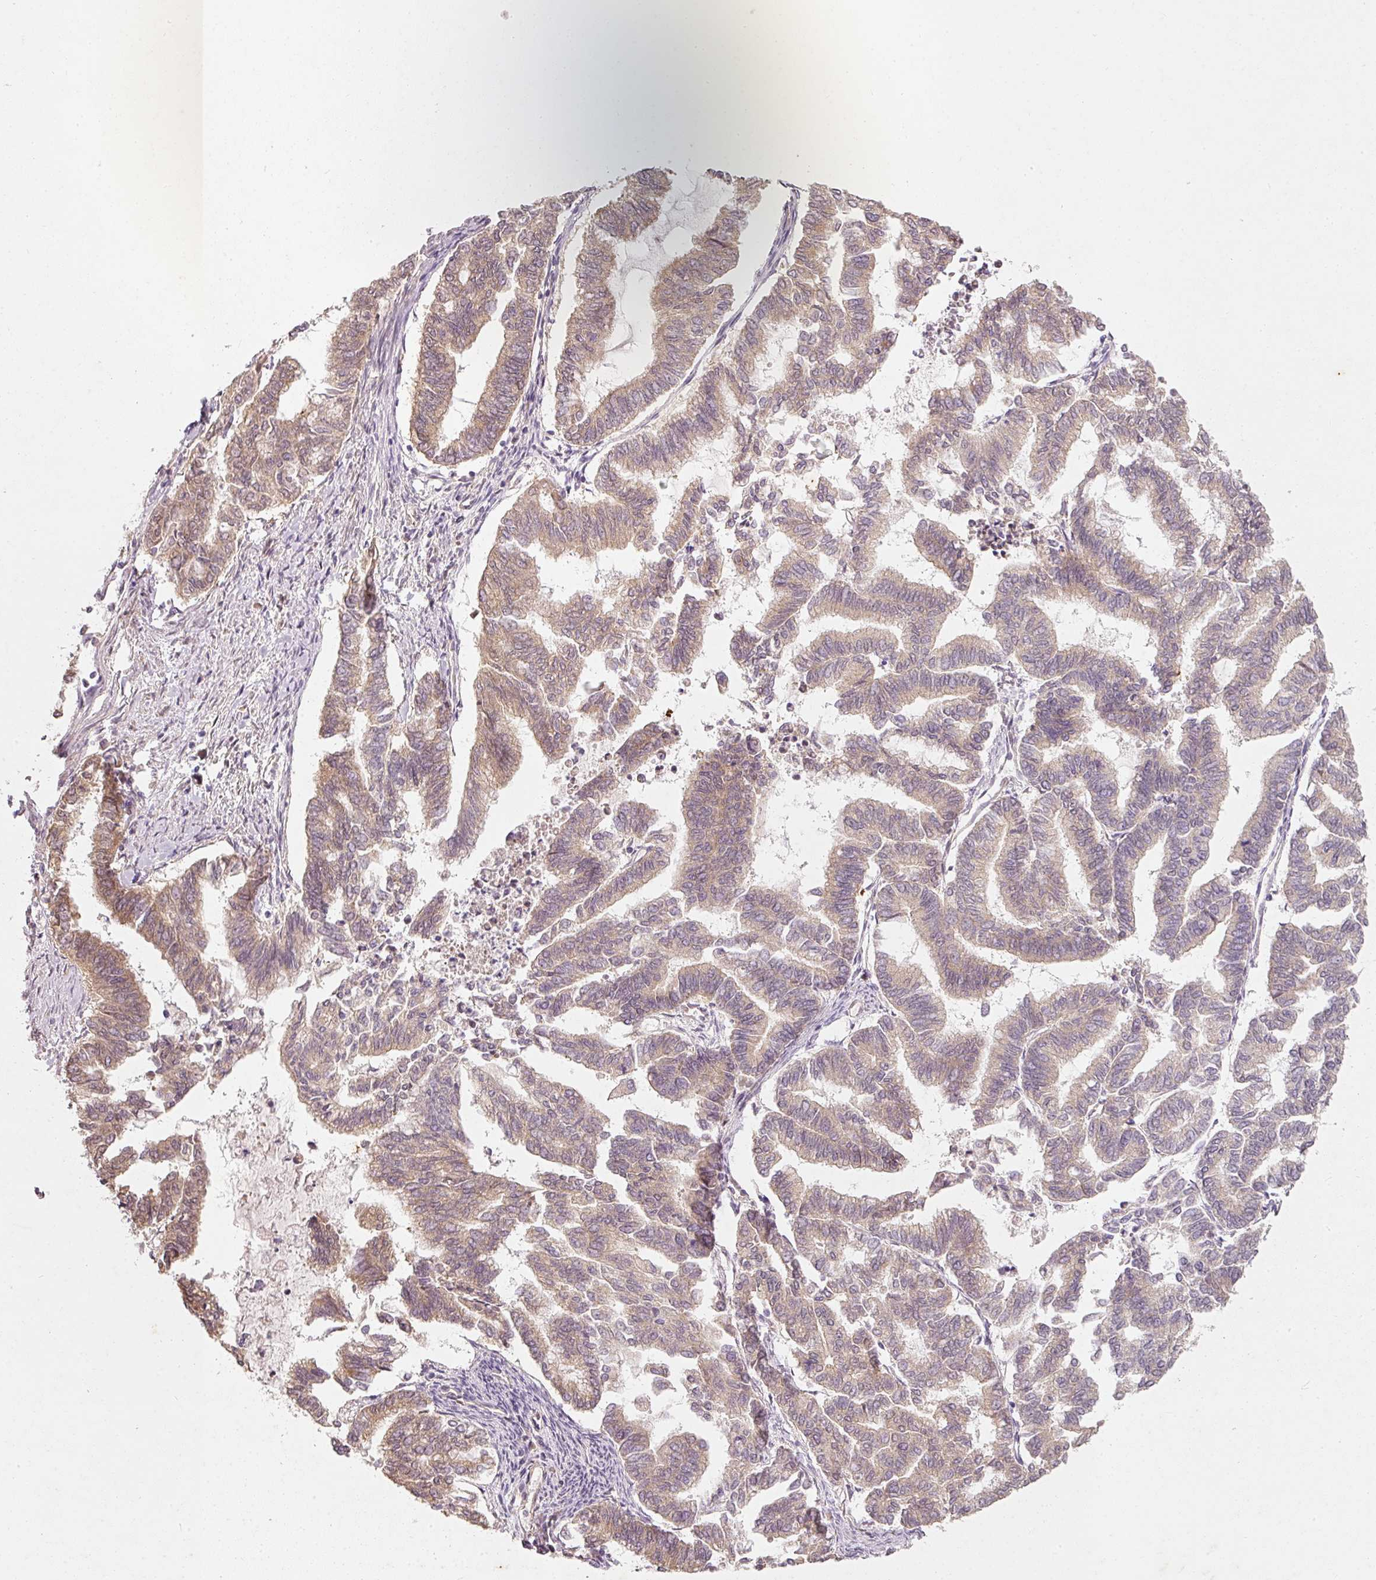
{"staining": {"intensity": "moderate", "quantity": ">75%", "location": "cytoplasmic/membranous"}, "tissue": "endometrial cancer", "cell_type": "Tumor cells", "image_type": "cancer", "snomed": [{"axis": "morphology", "description": "Adenocarcinoma, NOS"}, {"axis": "topography", "description": "Endometrium"}], "caption": "Moderate cytoplasmic/membranous protein expression is appreciated in approximately >75% of tumor cells in endometrial cancer.", "gene": "RGL2", "patient": {"sex": "female", "age": 79}}